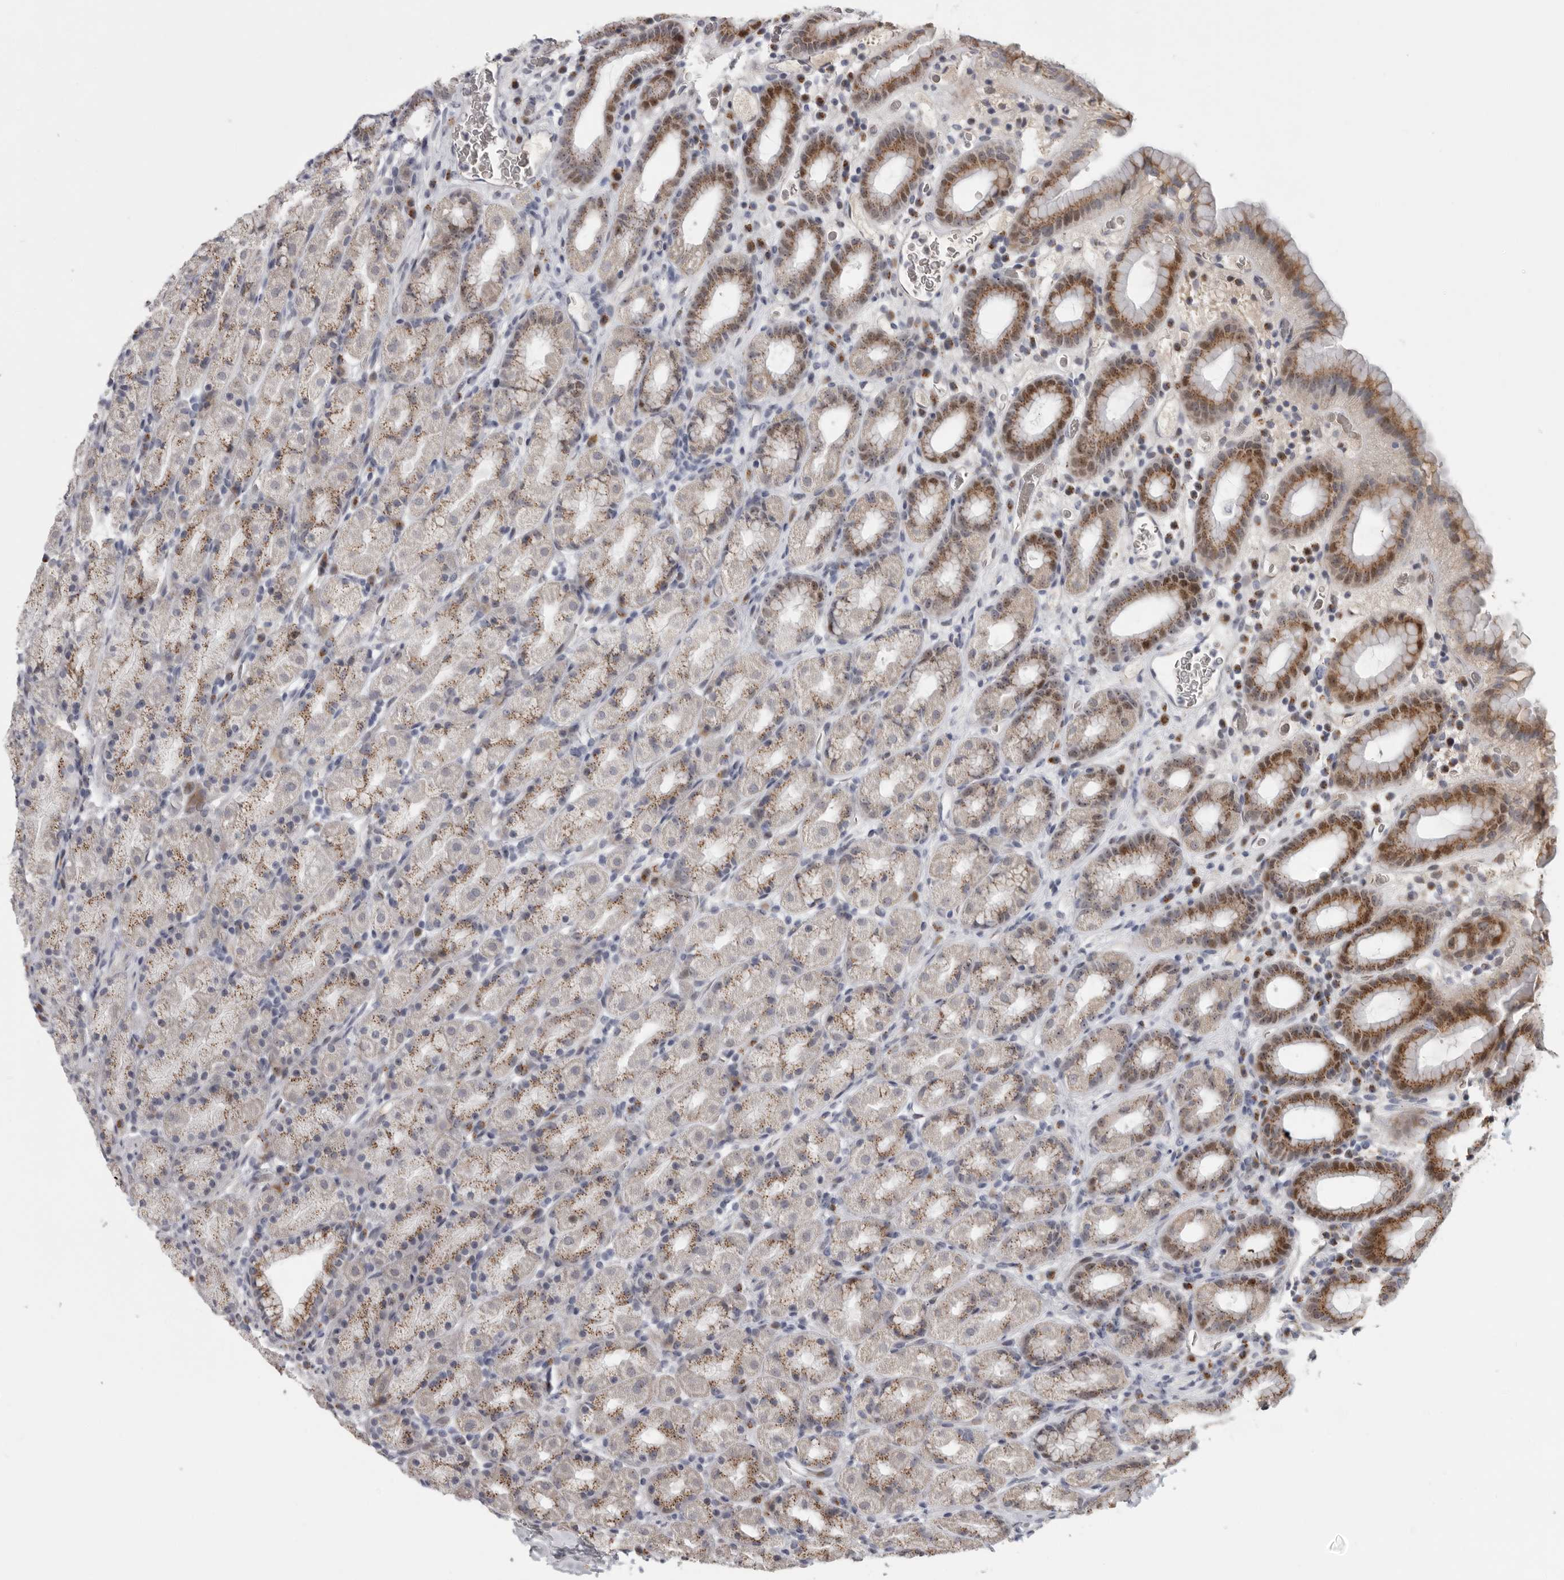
{"staining": {"intensity": "moderate", "quantity": "25%-75%", "location": "cytoplasmic/membranous,nuclear"}, "tissue": "stomach", "cell_type": "Glandular cells", "image_type": "normal", "snomed": [{"axis": "morphology", "description": "Normal tissue, NOS"}, {"axis": "topography", "description": "Stomach, upper"}], "caption": "Brown immunohistochemical staining in normal stomach reveals moderate cytoplasmic/membranous,nuclear expression in about 25%-75% of glandular cells.", "gene": "PCMTD1", "patient": {"sex": "male", "age": 68}}